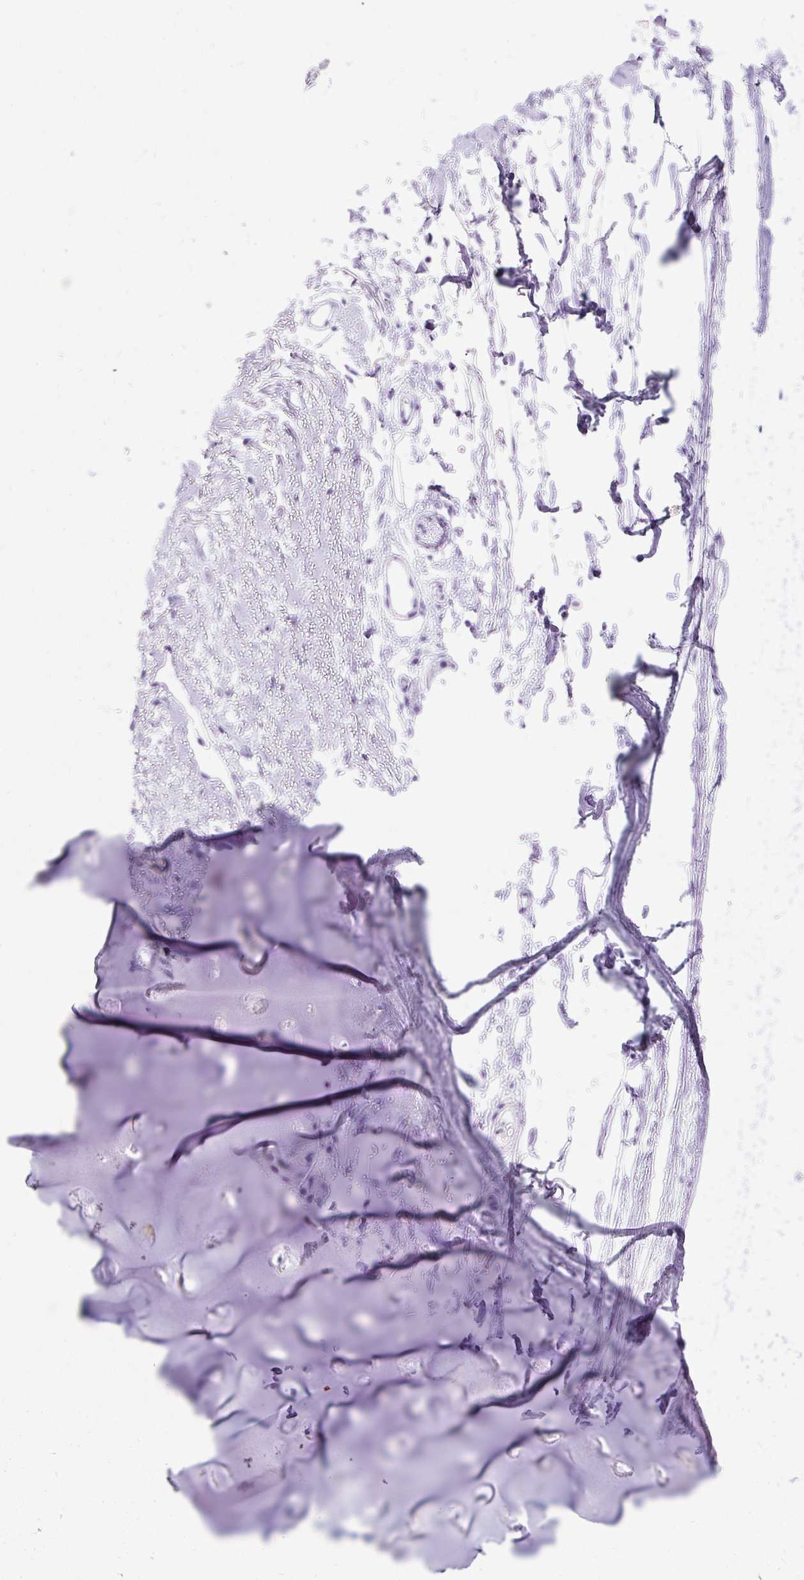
{"staining": {"intensity": "negative", "quantity": "none", "location": "none"}, "tissue": "adipose tissue", "cell_type": "Adipocytes", "image_type": "normal", "snomed": [{"axis": "morphology", "description": "Normal tissue, NOS"}, {"axis": "topography", "description": "Cartilage tissue"}, {"axis": "topography", "description": "Nasopharynx"}], "caption": "High magnification brightfield microscopy of unremarkable adipose tissue stained with DAB (brown) and counterstained with hematoxylin (blue): adipocytes show no significant expression.", "gene": "HEY1", "patient": {"sex": "male", "age": 56}}